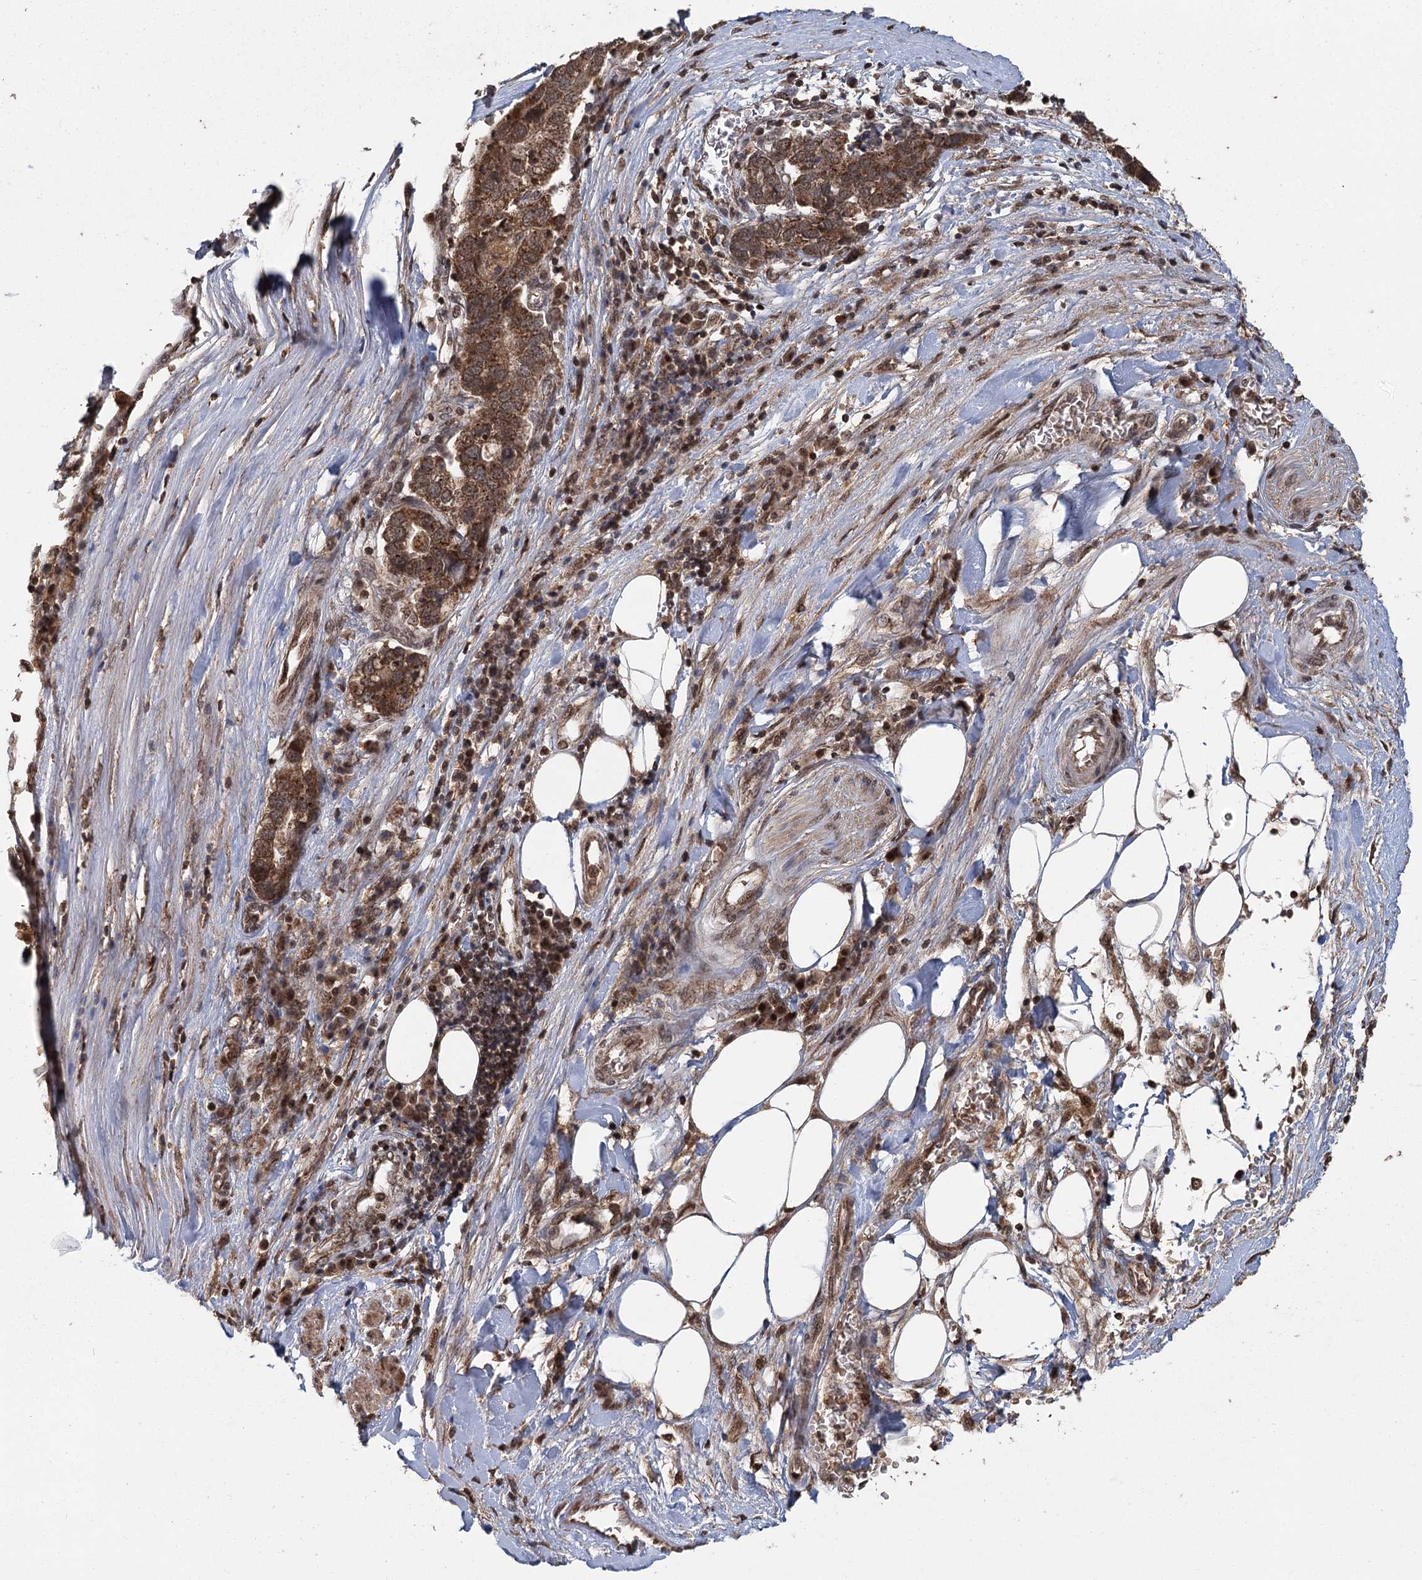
{"staining": {"intensity": "strong", "quantity": ">75%", "location": "cytoplasmic/membranous"}, "tissue": "pancreatic cancer", "cell_type": "Tumor cells", "image_type": "cancer", "snomed": [{"axis": "morphology", "description": "Adenocarcinoma, NOS"}, {"axis": "topography", "description": "Pancreas"}], "caption": "Tumor cells show high levels of strong cytoplasmic/membranous expression in about >75% of cells in pancreatic cancer (adenocarcinoma). (brown staining indicates protein expression, while blue staining denotes nuclei).", "gene": "MICU1", "patient": {"sex": "female", "age": 61}}